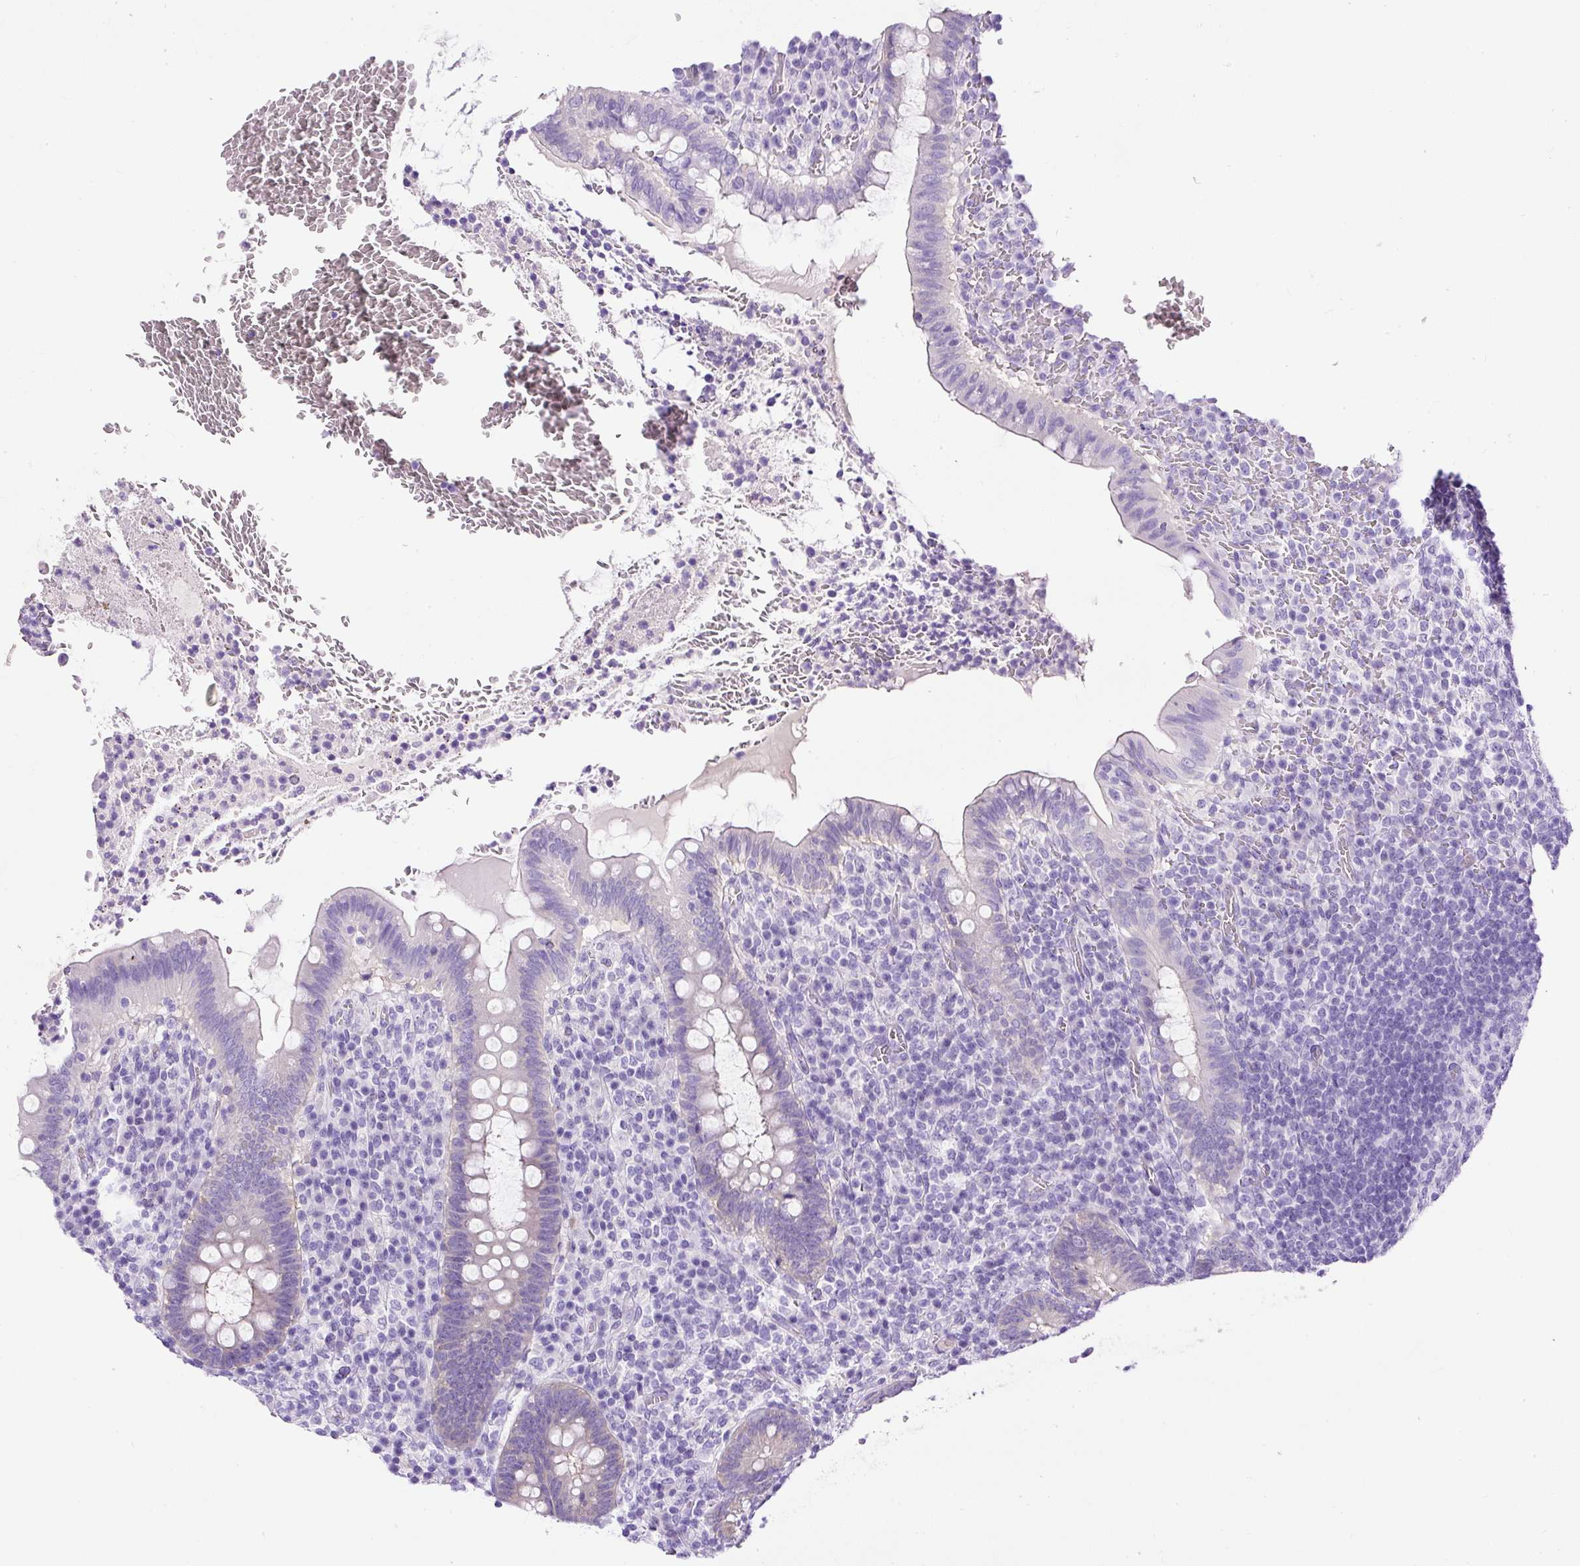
{"staining": {"intensity": "weak", "quantity": "<25%", "location": "cytoplasmic/membranous"}, "tissue": "appendix", "cell_type": "Glandular cells", "image_type": "normal", "snomed": [{"axis": "morphology", "description": "Normal tissue, NOS"}, {"axis": "topography", "description": "Appendix"}], "caption": "IHC histopathology image of benign appendix stained for a protein (brown), which demonstrates no positivity in glandular cells.", "gene": "STOX2", "patient": {"sex": "female", "age": 43}}